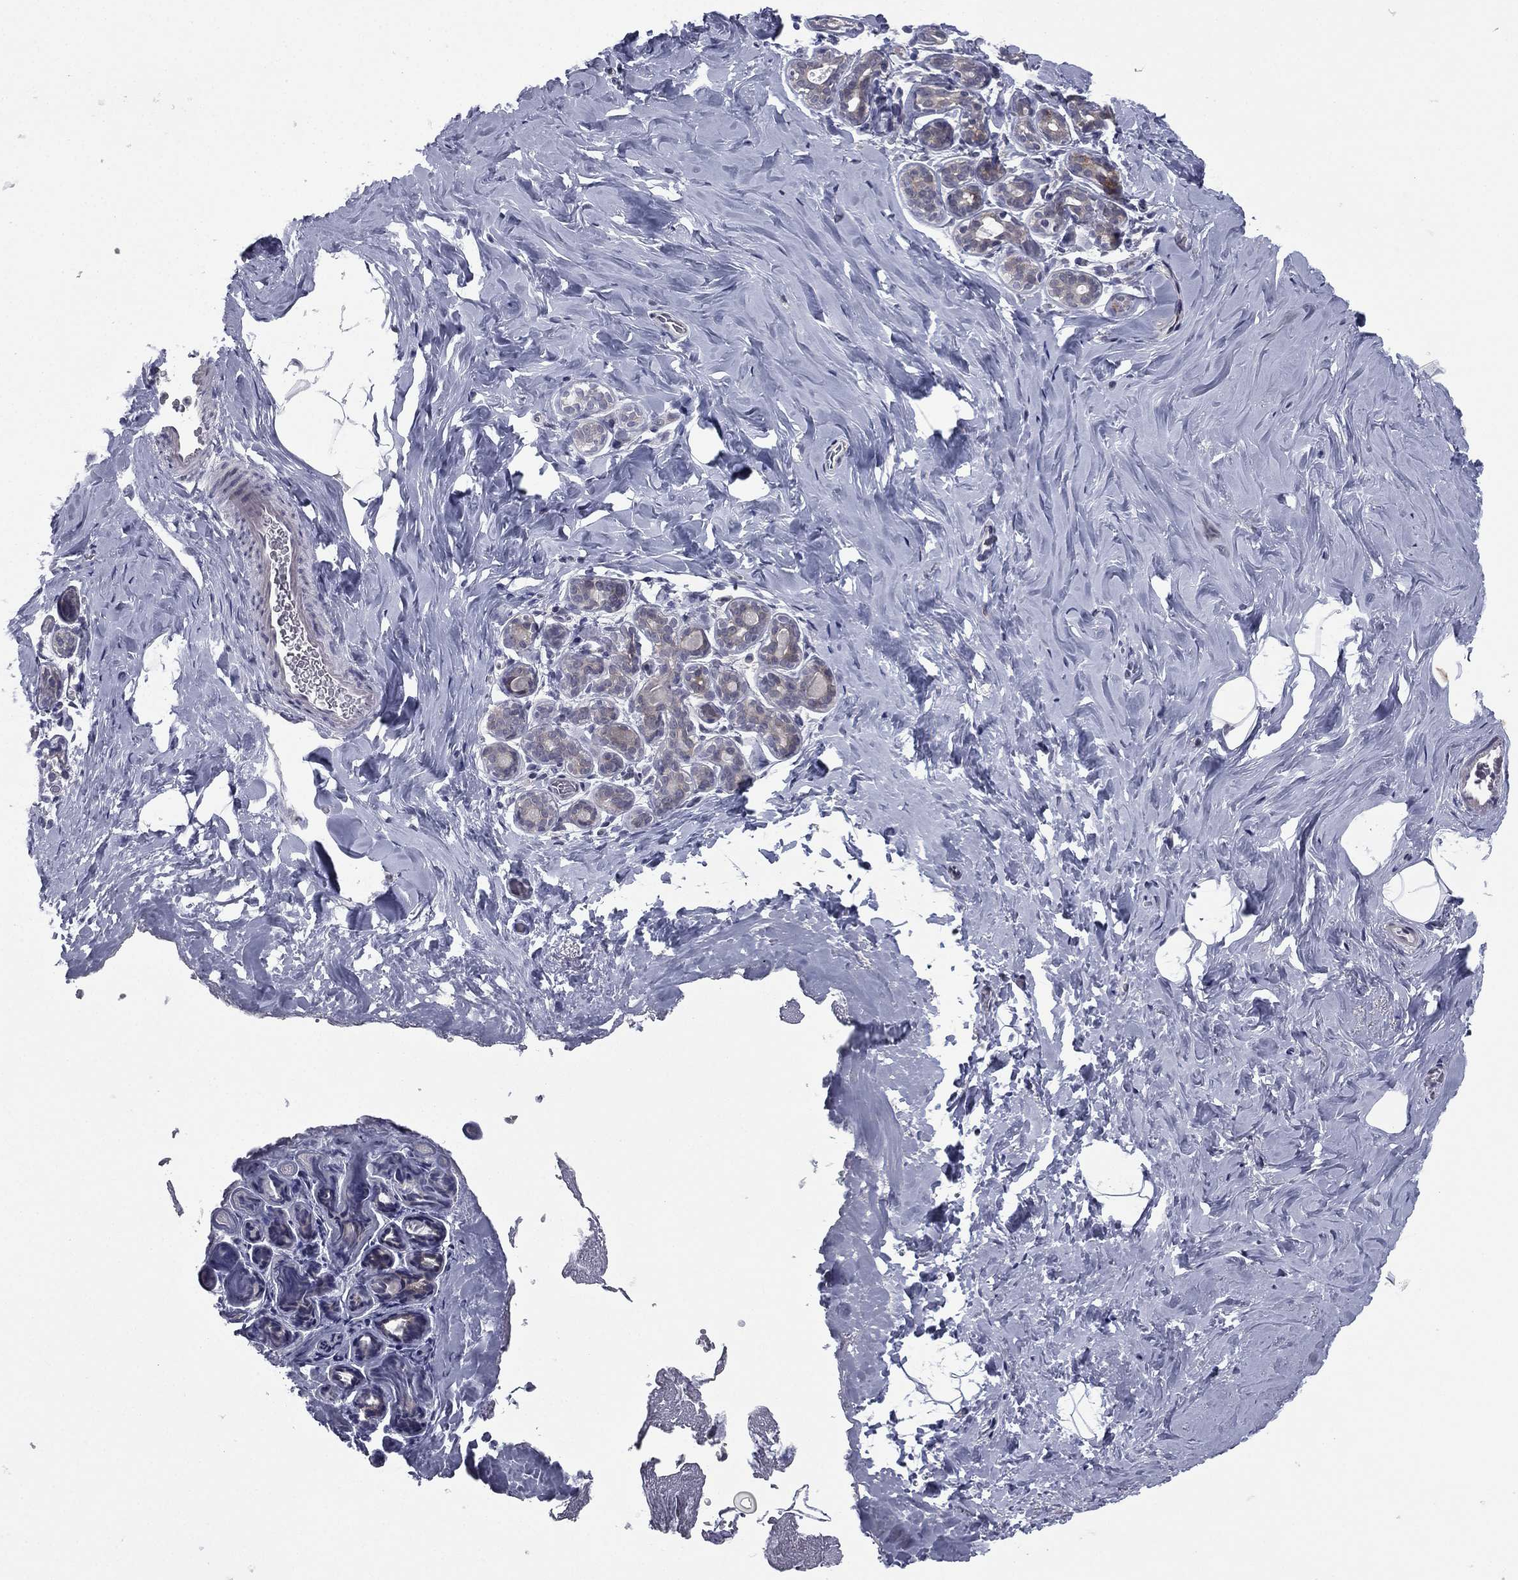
{"staining": {"intensity": "negative", "quantity": "none", "location": "none"}, "tissue": "breast", "cell_type": "Adipocytes", "image_type": "normal", "snomed": [{"axis": "morphology", "description": "Normal tissue, NOS"}, {"axis": "topography", "description": "Skin"}, {"axis": "topography", "description": "Breast"}], "caption": "A micrograph of breast stained for a protein displays no brown staining in adipocytes. (DAB (3,3'-diaminobenzidine) immunohistochemistry visualized using brightfield microscopy, high magnification).", "gene": "ACTRT2", "patient": {"sex": "female", "age": 43}}